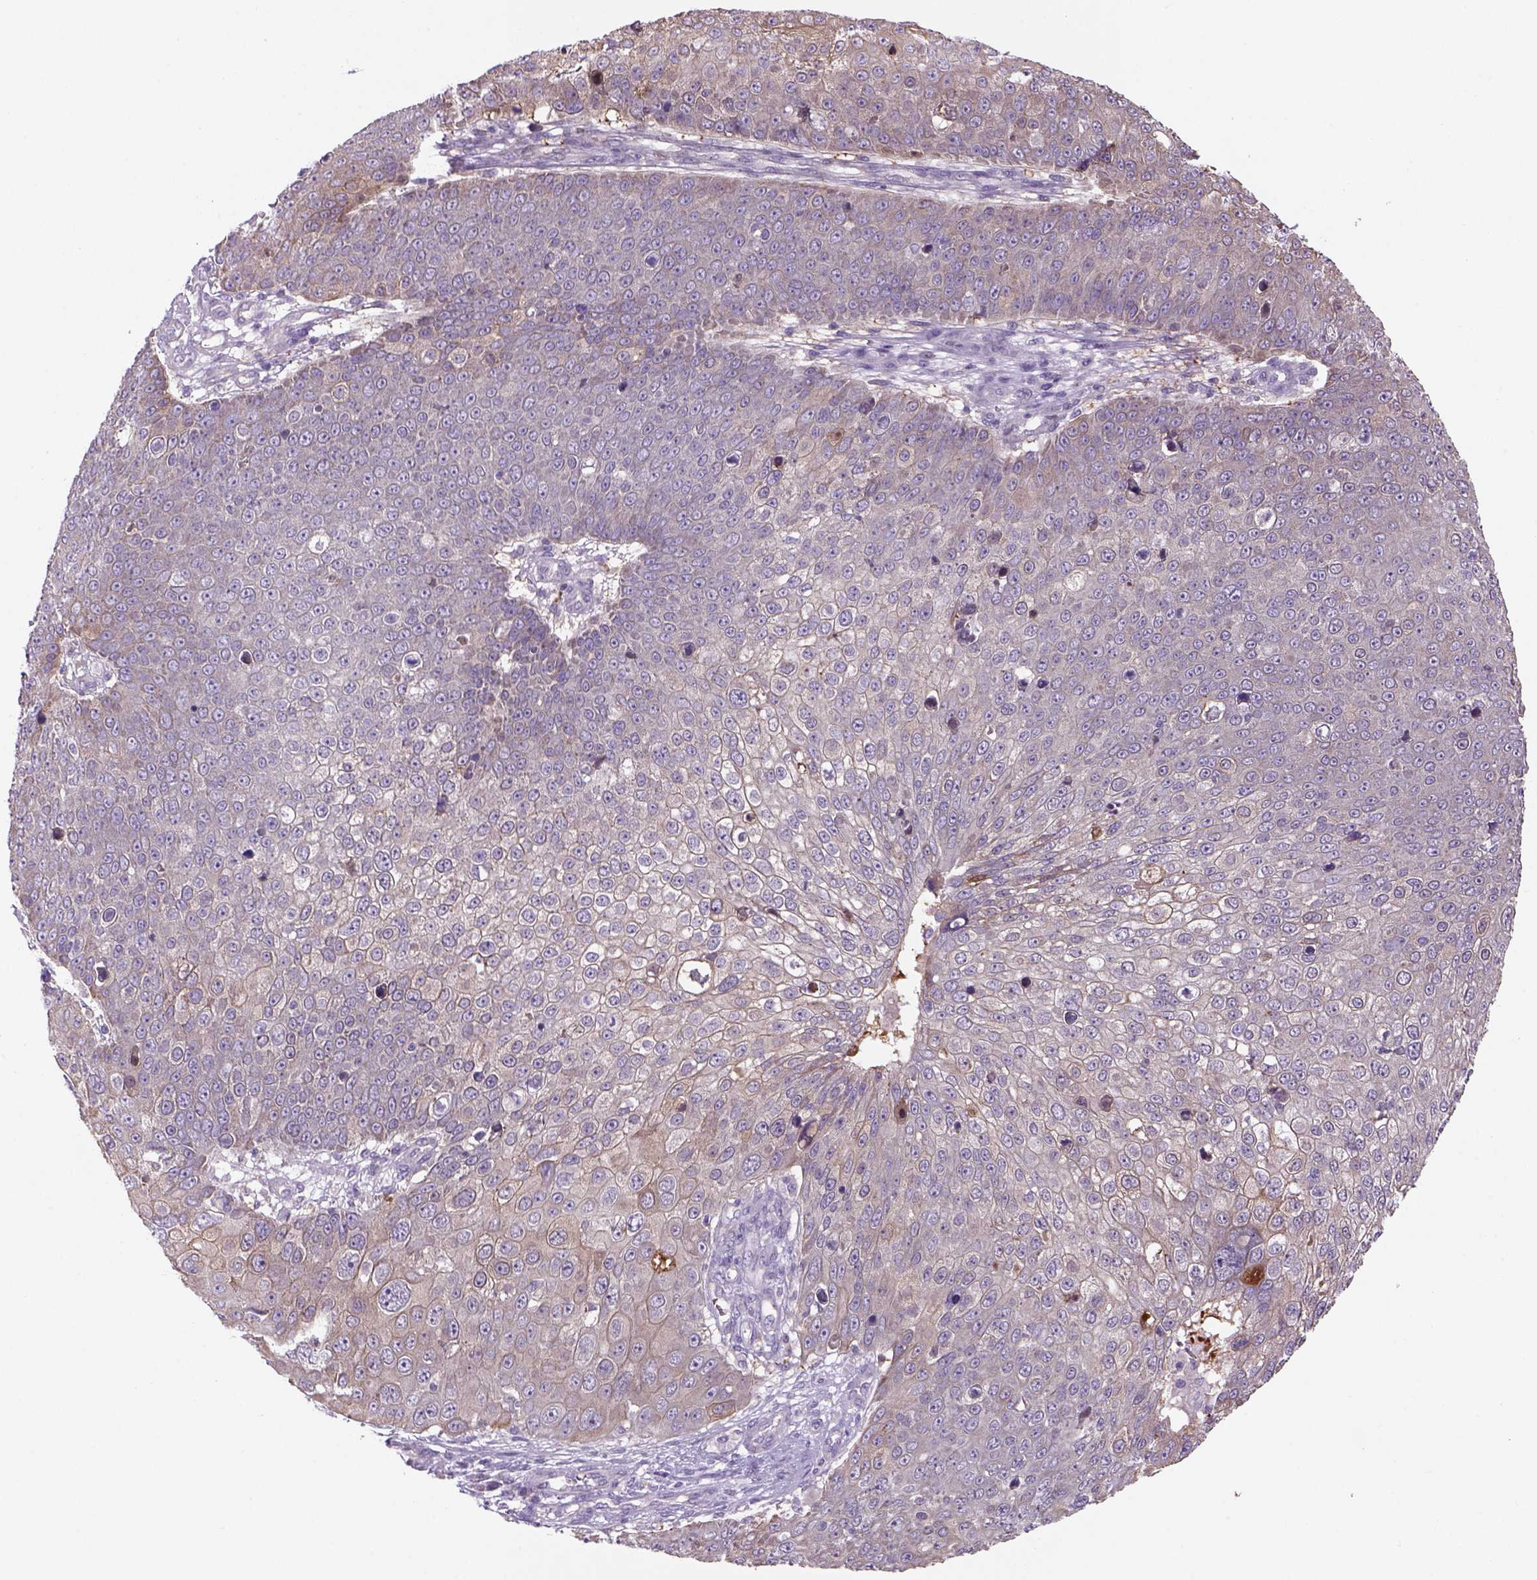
{"staining": {"intensity": "weak", "quantity": ">75%", "location": "cytoplasmic/membranous"}, "tissue": "skin cancer", "cell_type": "Tumor cells", "image_type": "cancer", "snomed": [{"axis": "morphology", "description": "Squamous cell carcinoma, NOS"}, {"axis": "topography", "description": "Skin"}], "caption": "Skin cancer tissue shows weak cytoplasmic/membranous positivity in approximately >75% of tumor cells", "gene": "ADGRV1", "patient": {"sex": "male", "age": 71}}